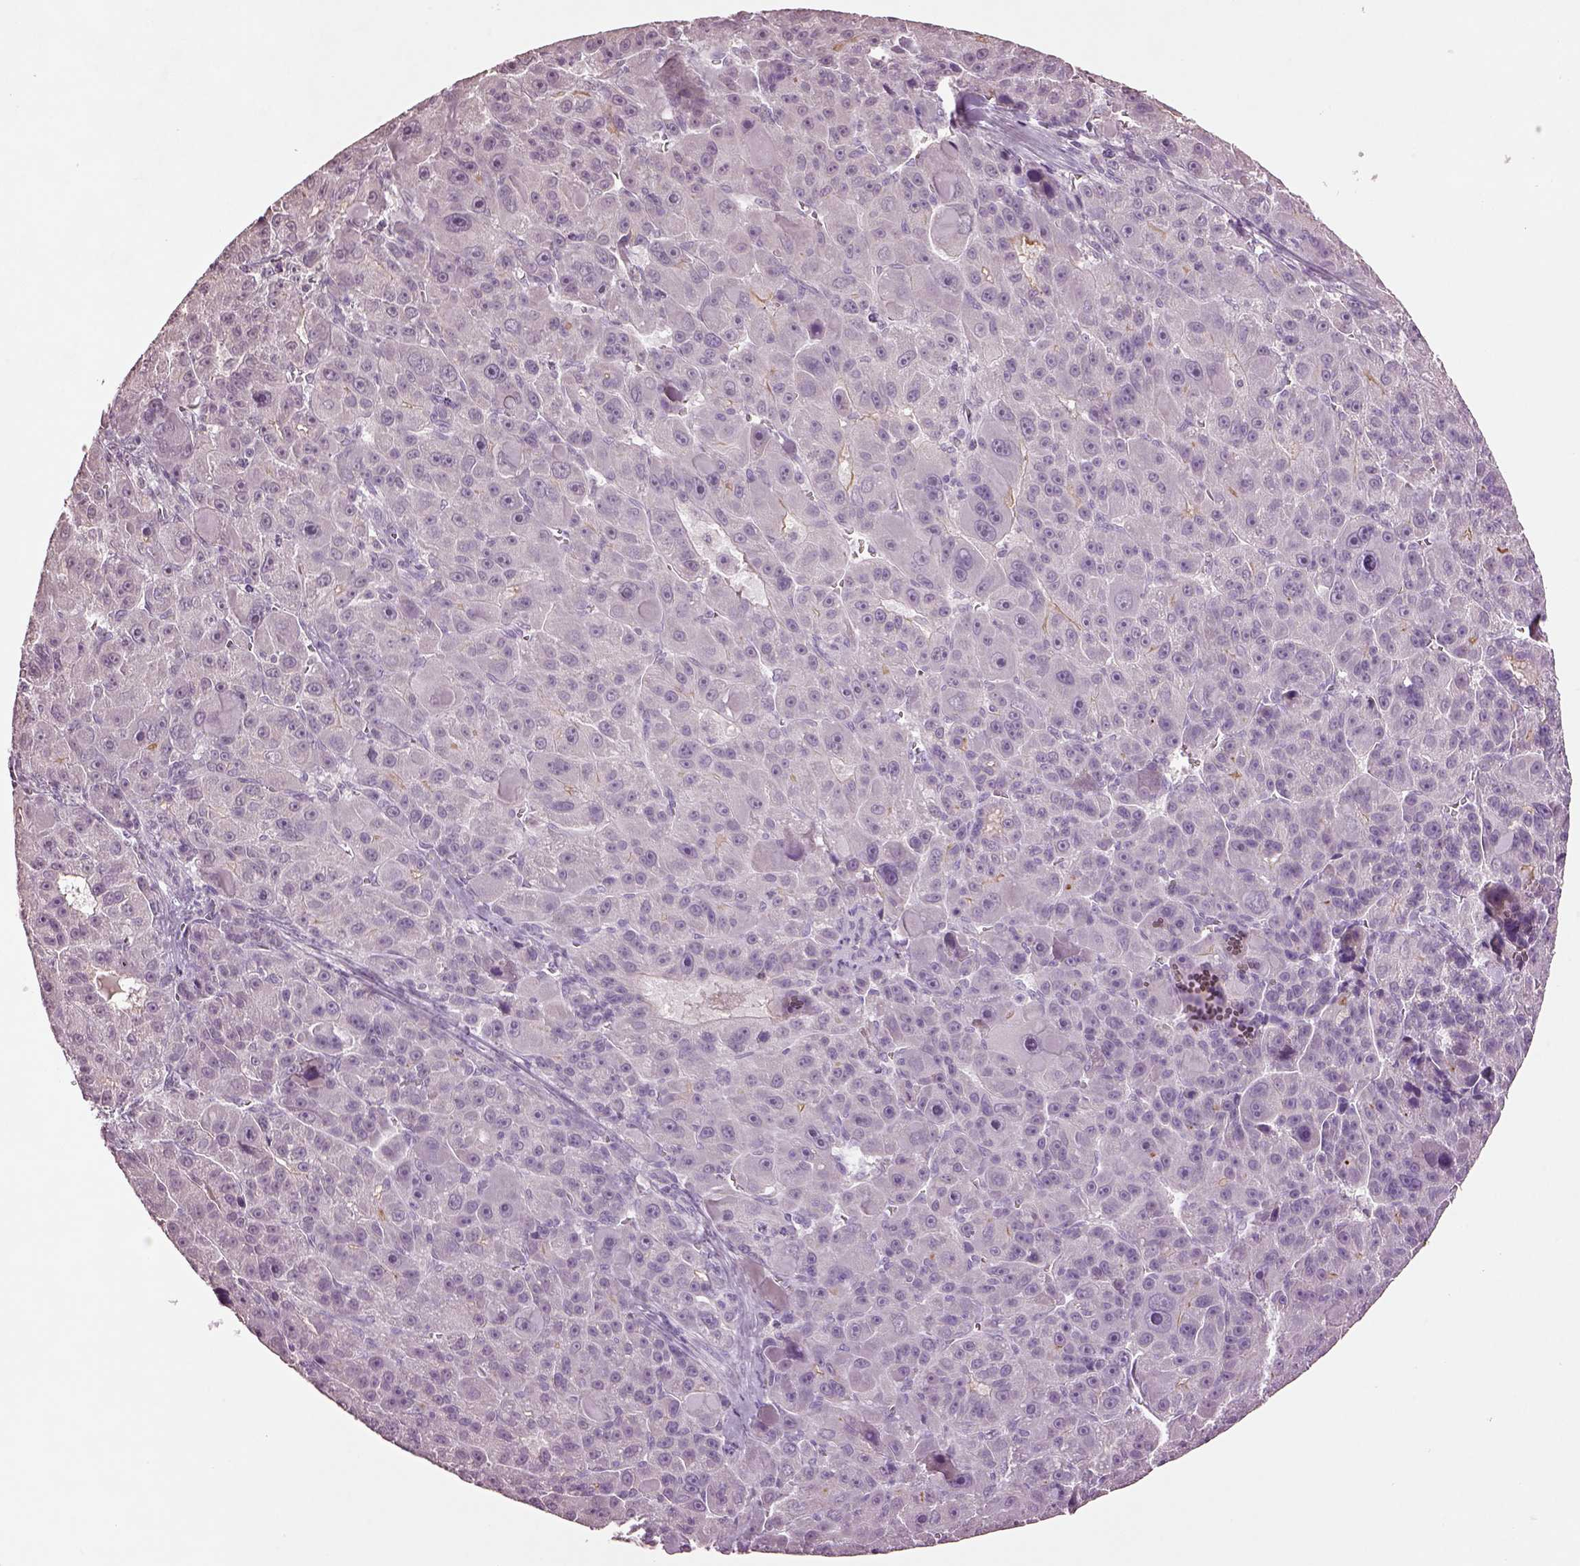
{"staining": {"intensity": "negative", "quantity": "none", "location": "none"}, "tissue": "liver cancer", "cell_type": "Tumor cells", "image_type": "cancer", "snomed": [{"axis": "morphology", "description": "Carcinoma, Hepatocellular, NOS"}, {"axis": "topography", "description": "Liver"}], "caption": "Tumor cells are negative for protein expression in human liver cancer (hepatocellular carcinoma).", "gene": "KCNIP3", "patient": {"sex": "male", "age": 76}}